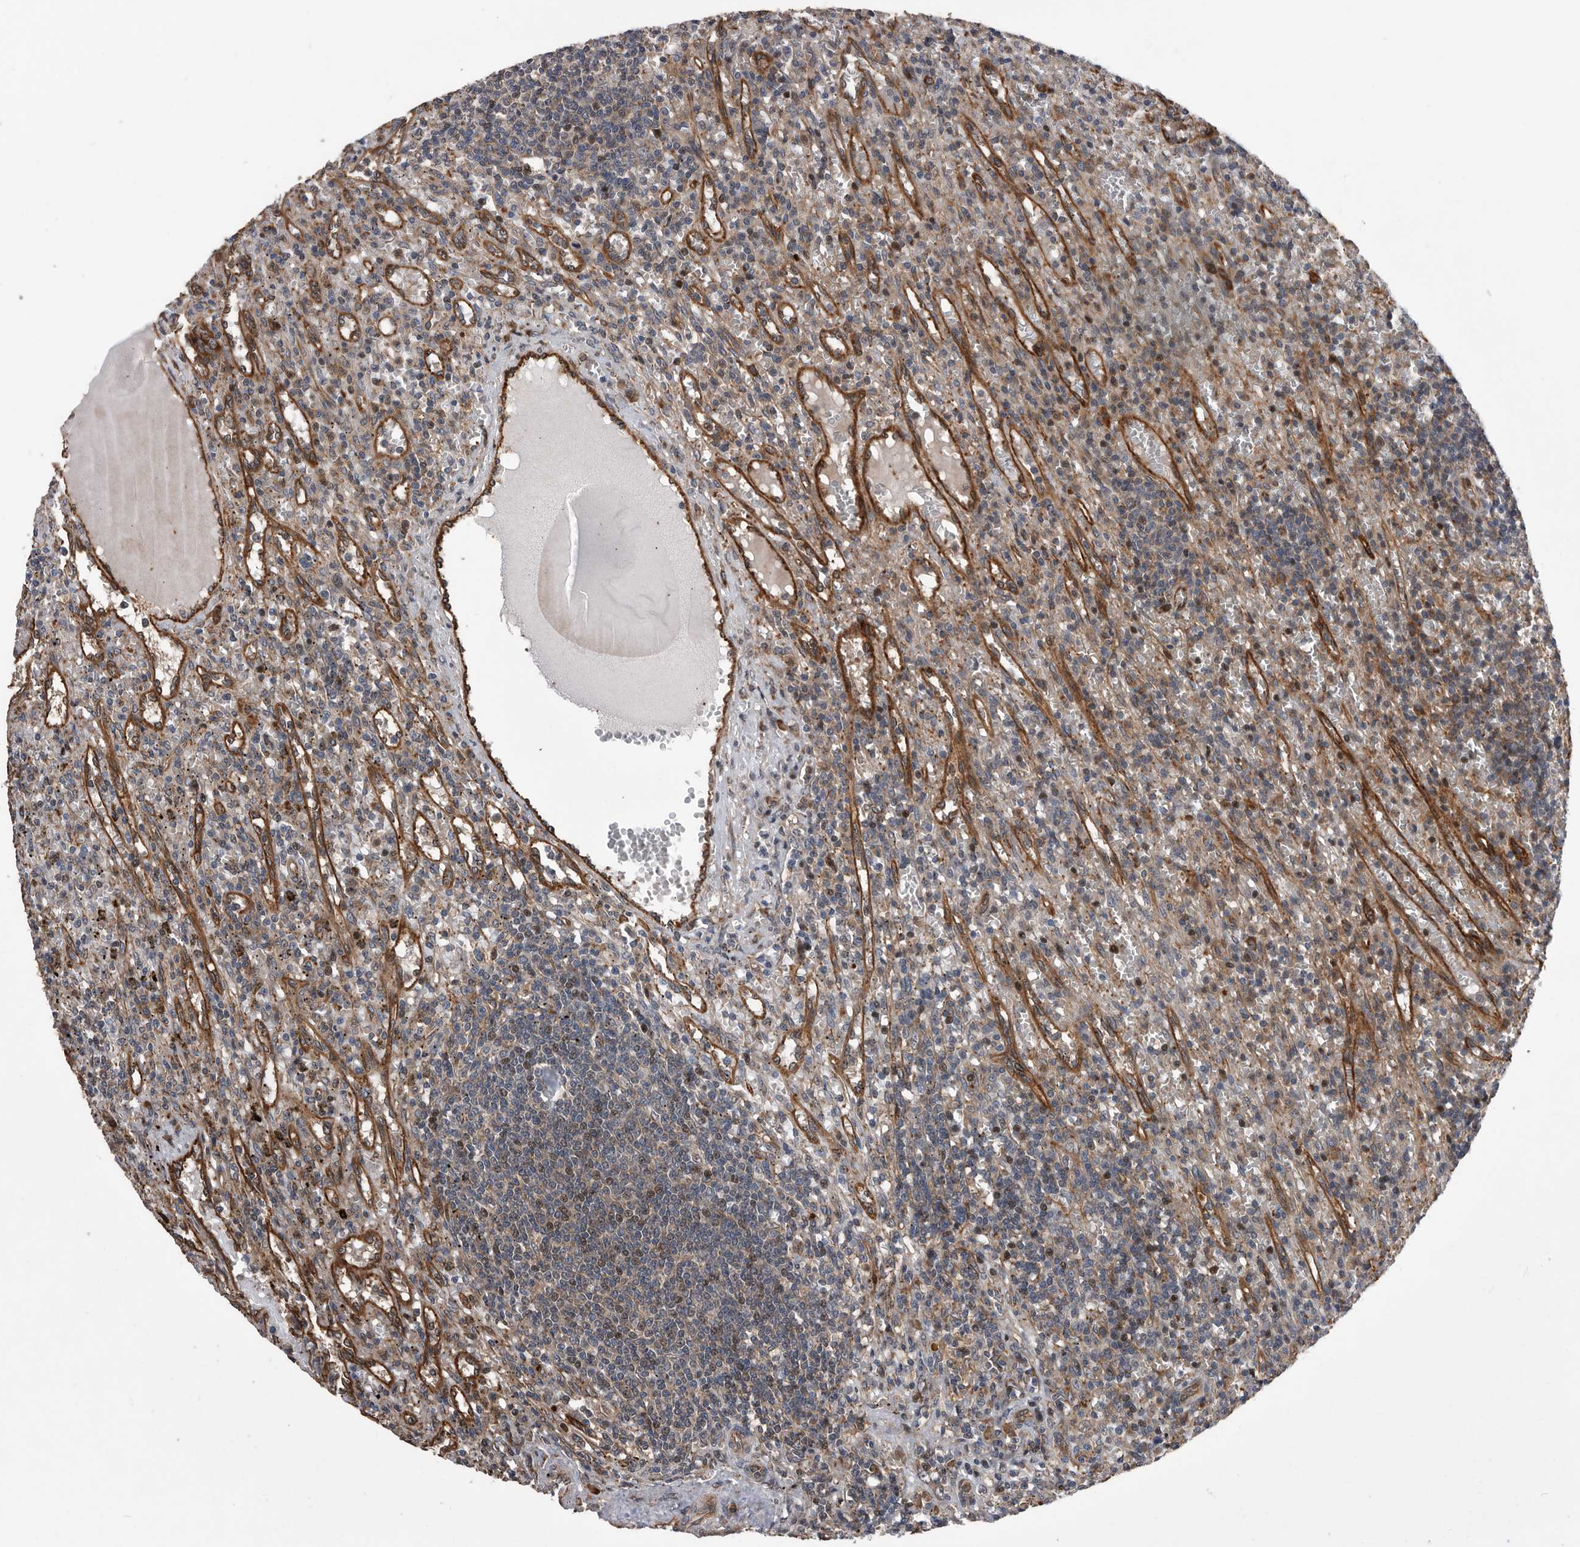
{"staining": {"intensity": "weak", "quantity": "<25%", "location": "cytoplasmic/membranous"}, "tissue": "lymphoma", "cell_type": "Tumor cells", "image_type": "cancer", "snomed": [{"axis": "morphology", "description": "Malignant lymphoma, non-Hodgkin's type, Low grade"}, {"axis": "topography", "description": "Spleen"}], "caption": "Immunohistochemistry (IHC) image of human low-grade malignant lymphoma, non-Hodgkin's type stained for a protein (brown), which exhibits no positivity in tumor cells. Brightfield microscopy of immunohistochemistry (IHC) stained with DAB (brown) and hematoxylin (blue), captured at high magnification.", "gene": "SERINC2", "patient": {"sex": "male", "age": 76}}